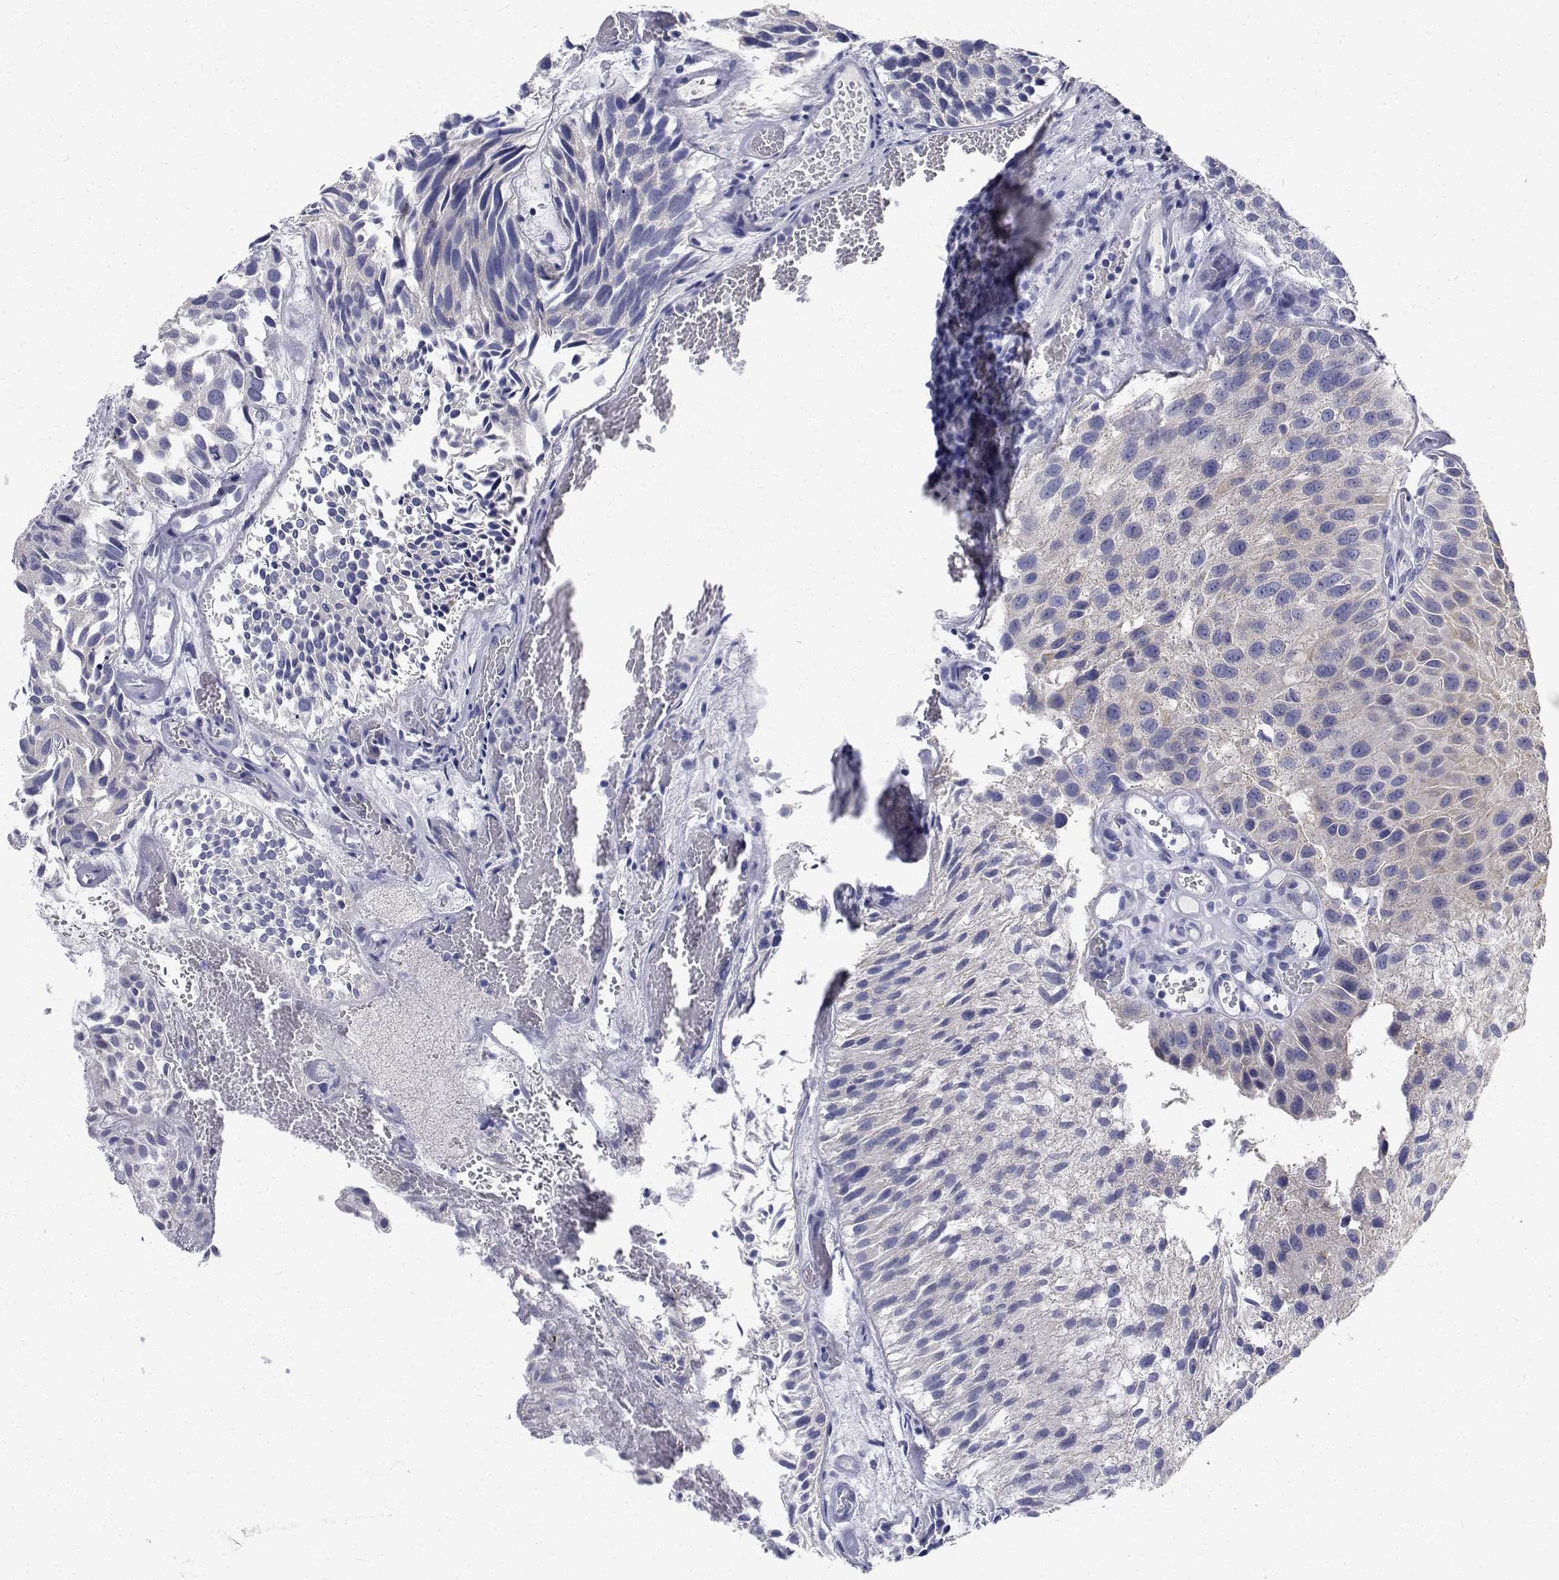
{"staining": {"intensity": "negative", "quantity": "none", "location": "none"}, "tissue": "urothelial cancer", "cell_type": "Tumor cells", "image_type": "cancer", "snomed": [{"axis": "morphology", "description": "Urothelial carcinoma, Low grade"}, {"axis": "topography", "description": "Urinary bladder"}], "caption": "Human urothelial cancer stained for a protein using immunohistochemistry displays no expression in tumor cells.", "gene": "CDHR3", "patient": {"sex": "female", "age": 87}}